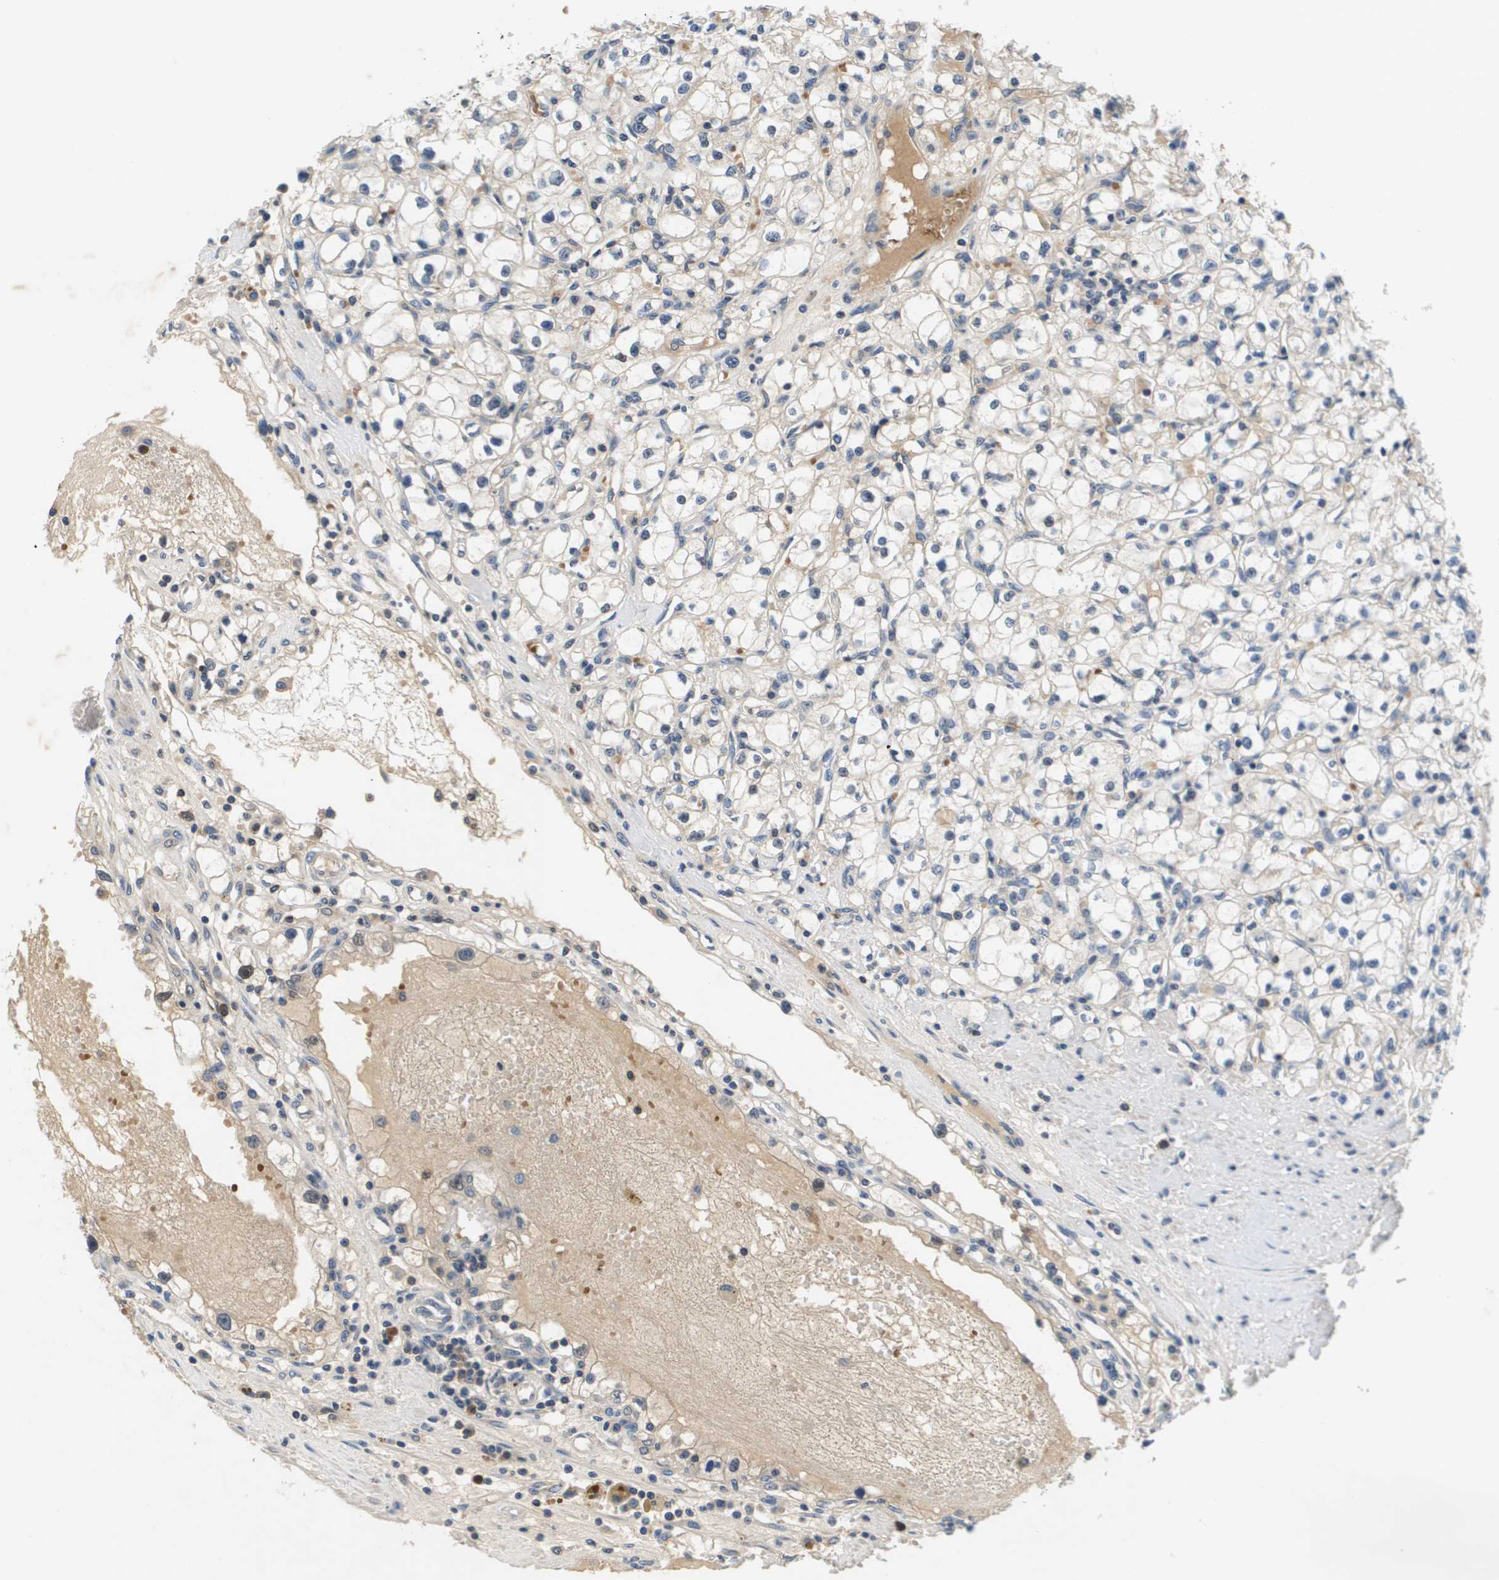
{"staining": {"intensity": "negative", "quantity": "none", "location": "none"}, "tissue": "renal cancer", "cell_type": "Tumor cells", "image_type": "cancer", "snomed": [{"axis": "morphology", "description": "Adenocarcinoma, NOS"}, {"axis": "topography", "description": "Kidney"}], "caption": "Immunohistochemistry (IHC) of human renal adenocarcinoma shows no staining in tumor cells. (DAB (3,3'-diaminobenzidine) immunohistochemistry (IHC) visualized using brightfield microscopy, high magnification).", "gene": "KCNQ5", "patient": {"sex": "male", "age": 56}}